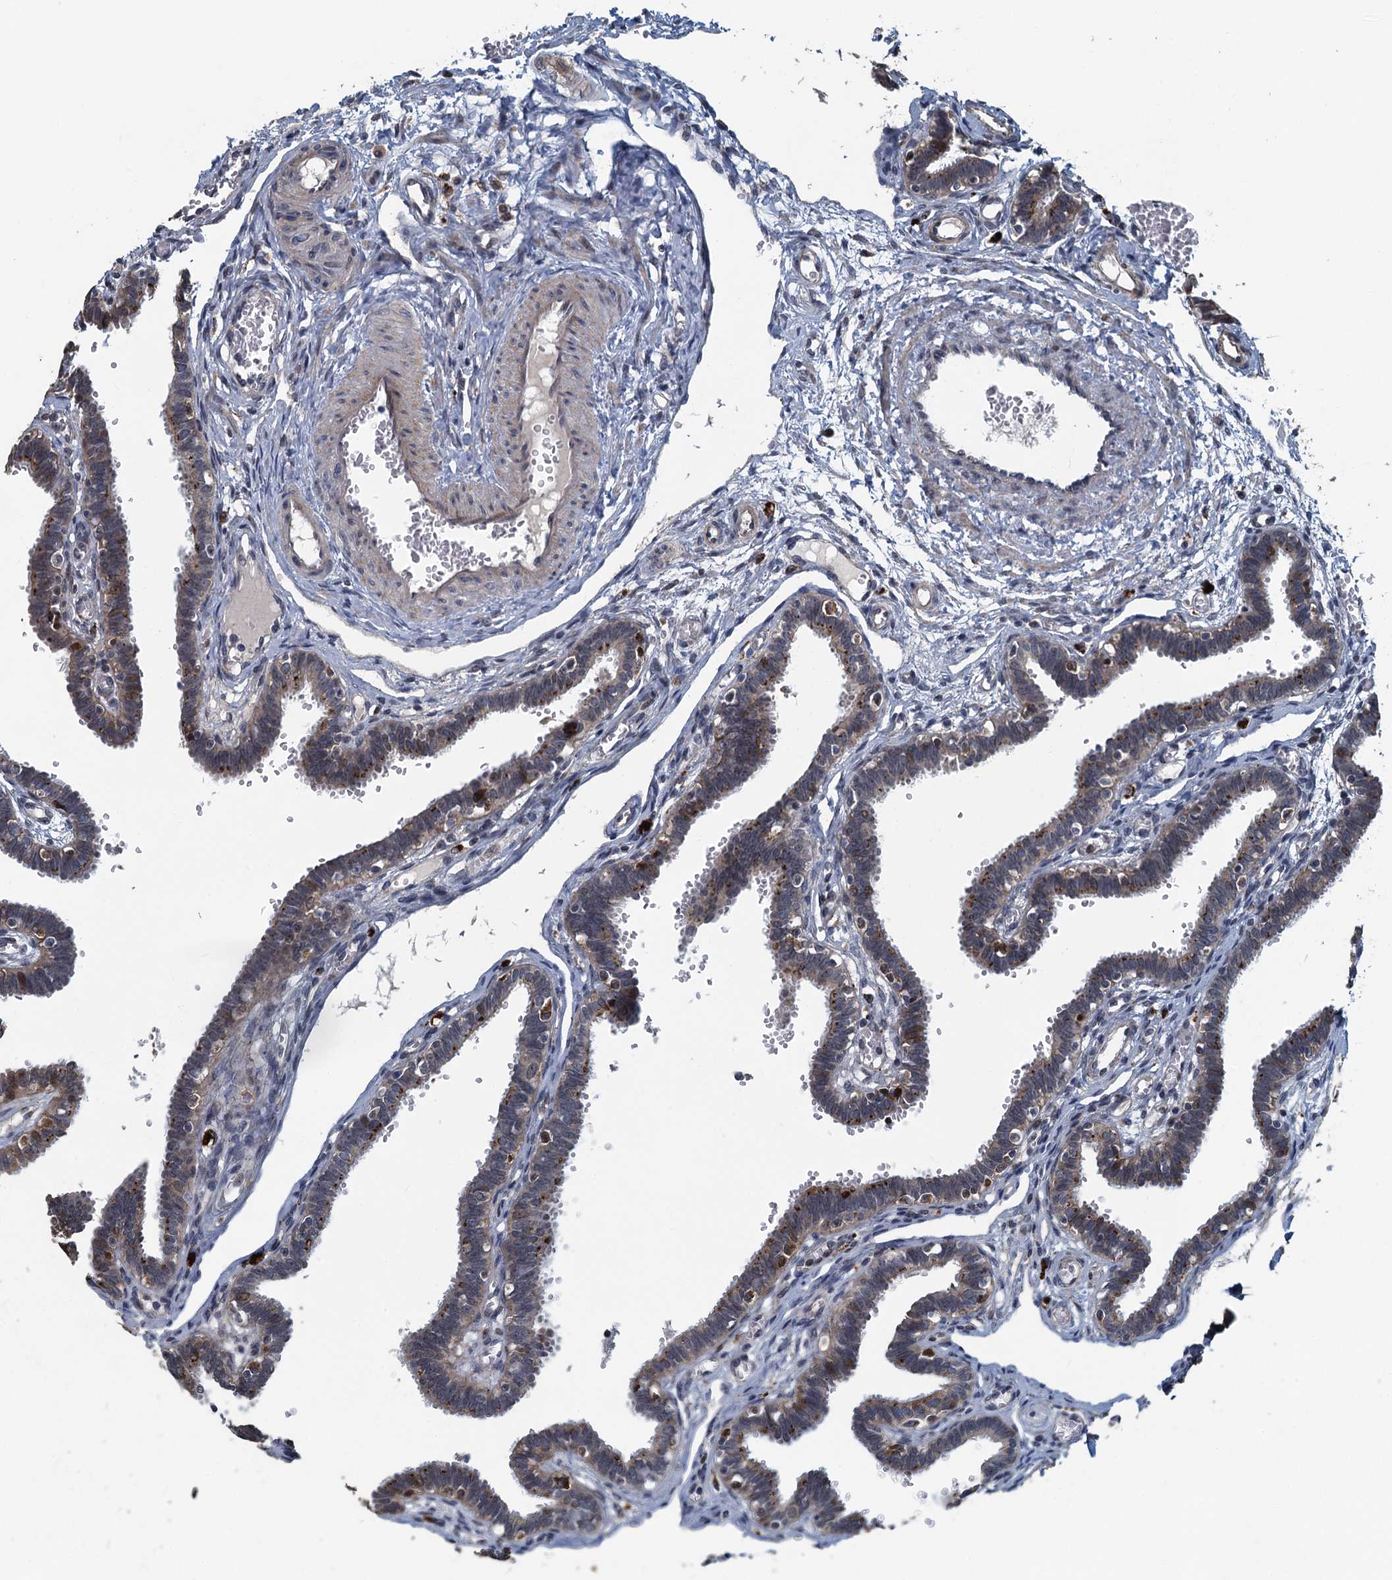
{"staining": {"intensity": "weak", "quantity": "25%-75%", "location": "cytoplasmic/membranous"}, "tissue": "fallopian tube", "cell_type": "Glandular cells", "image_type": "normal", "snomed": [{"axis": "morphology", "description": "Normal tissue, NOS"}, {"axis": "topography", "description": "Fallopian tube"}, {"axis": "topography", "description": "Placenta"}], "caption": "A histopathology image of fallopian tube stained for a protein exhibits weak cytoplasmic/membranous brown staining in glandular cells.", "gene": "AGRN", "patient": {"sex": "female", "age": 32}}